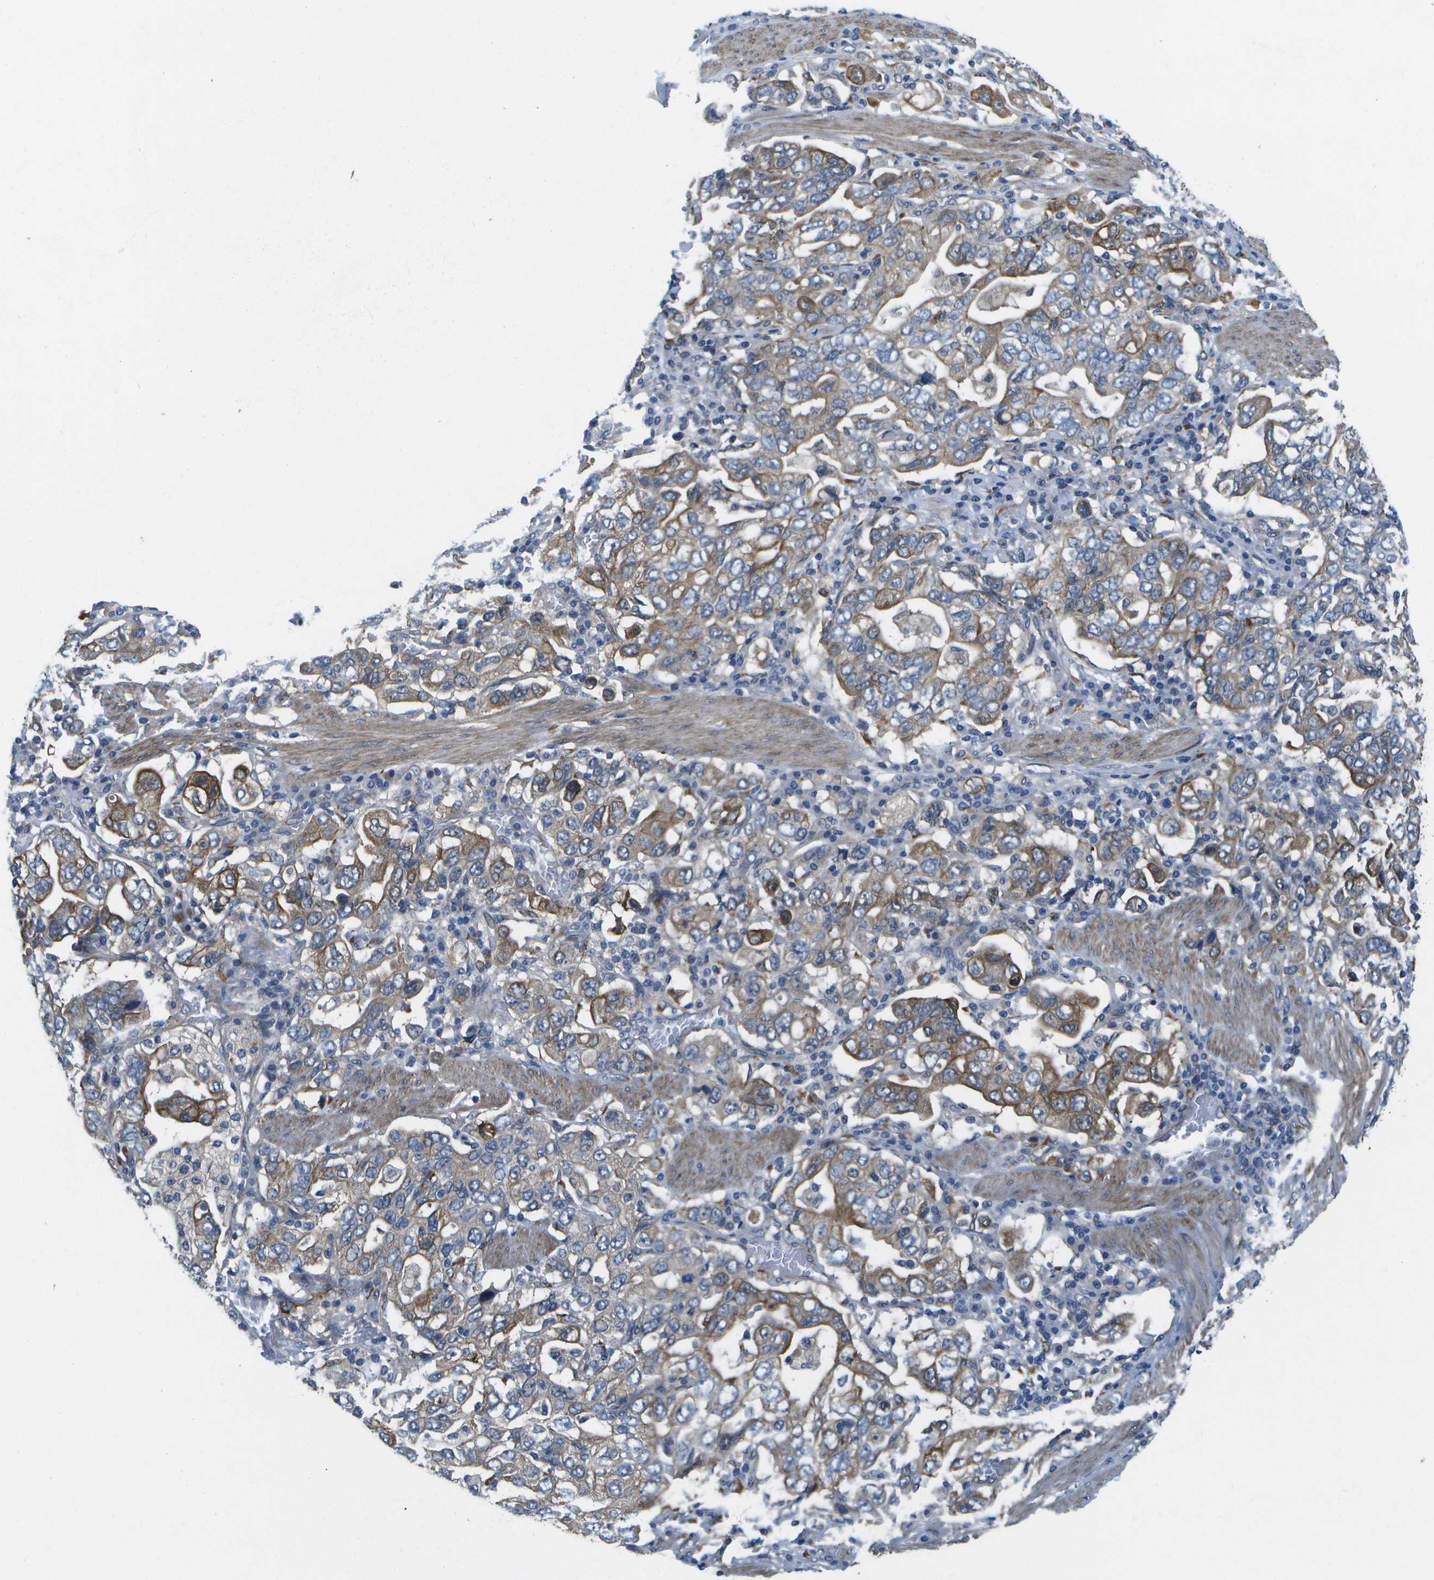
{"staining": {"intensity": "moderate", "quantity": "<25%", "location": "cytoplasmic/membranous"}, "tissue": "stomach cancer", "cell_type": "Tumor cells", "image_type": "cancer", "snomed": [{"axis": "morphology", "description": "Adenocarcinoma, NOS"}, {"axis": "topography", "description": "Stomach, upper"}], "caption": "Immunohistochemical staining of stomach adenocarcinoma exhibits low levels of moderate cytoplasmic/membranous positivity in about <25% of tumor cells. (IHC, brightfield microscopy, high magnification).", "gene": "P3H1", "patient": {"sex": "male", "age": 62}}